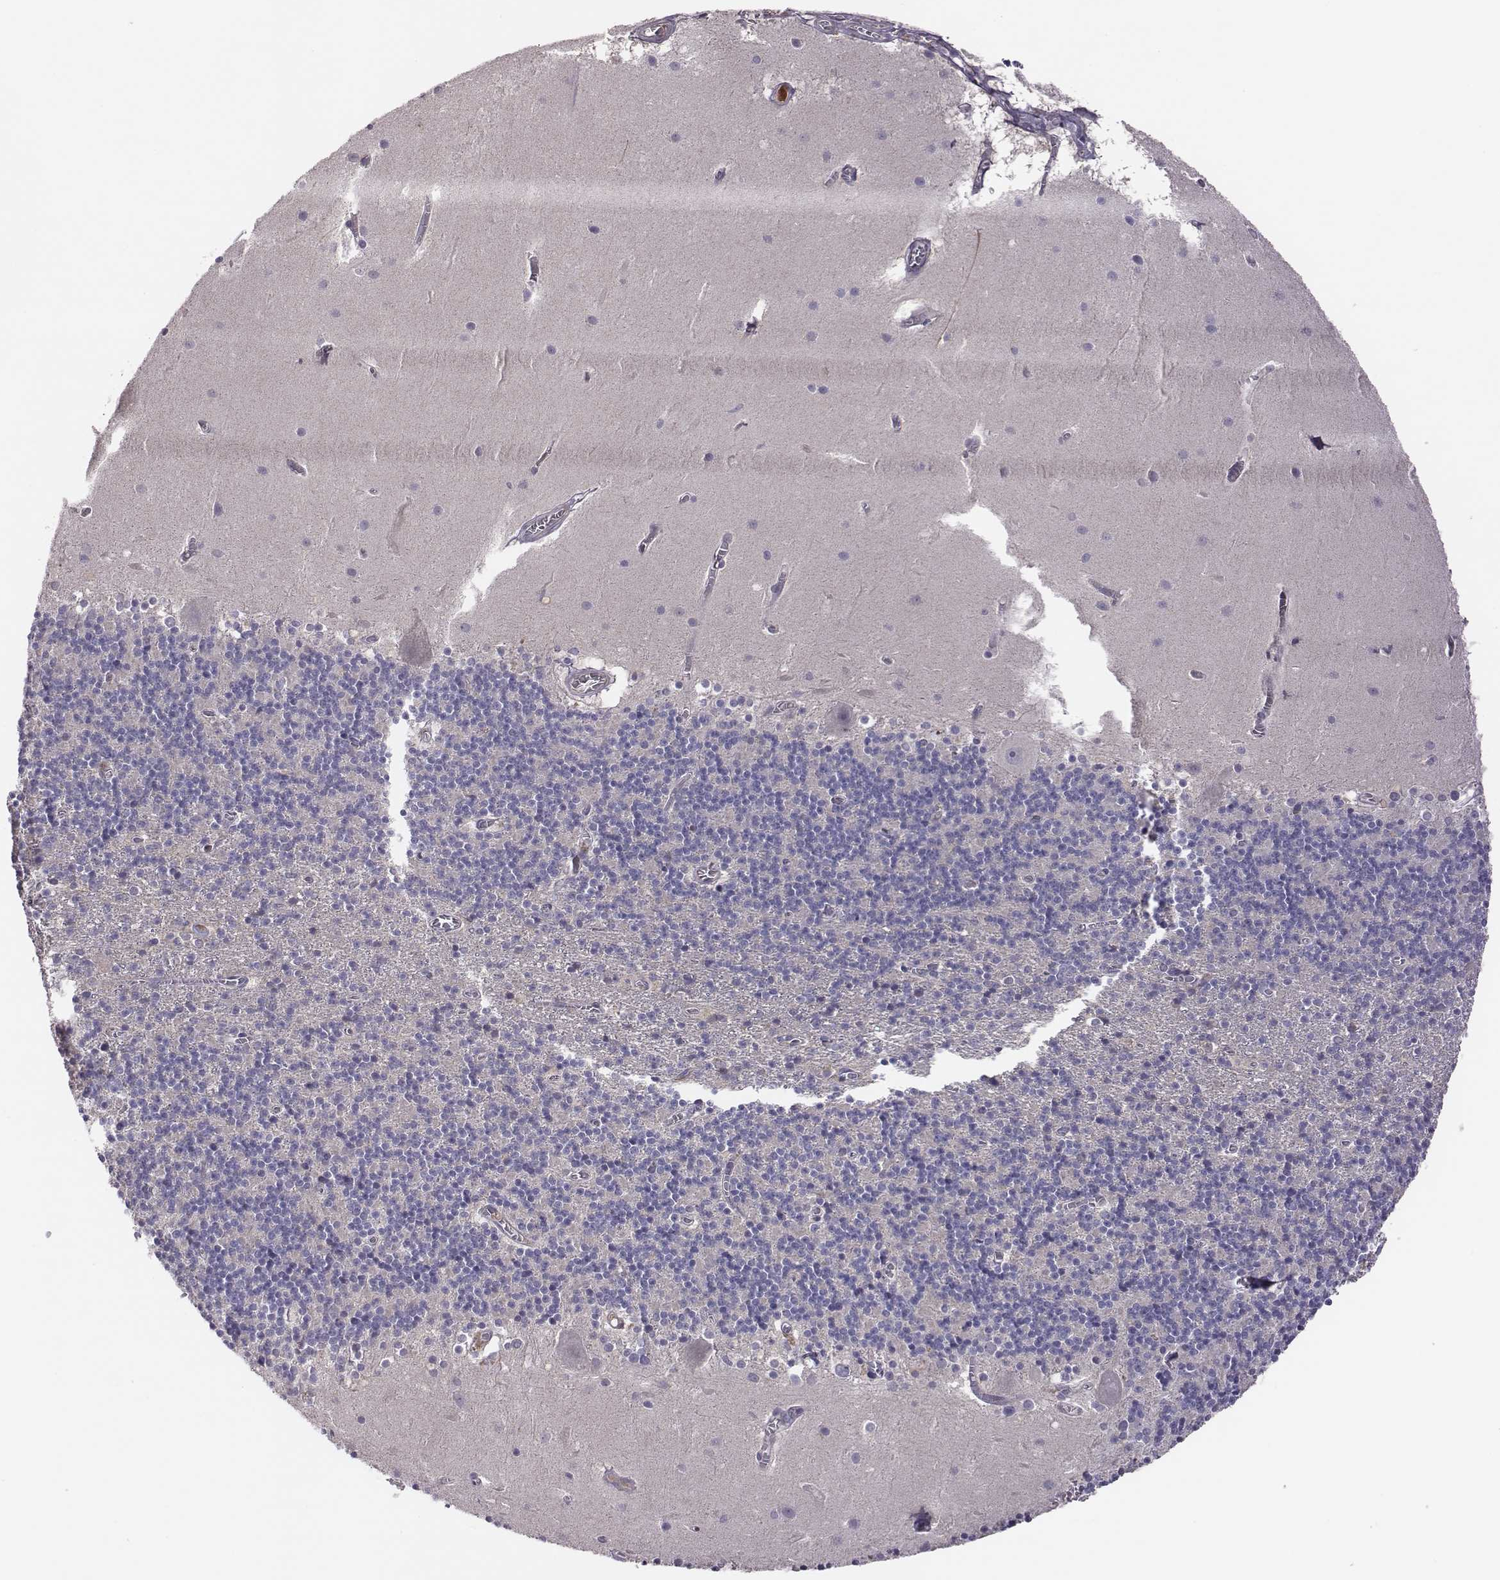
{"staining": {"intensity": "negative", "quantity": "none", "location": "none"}, "tissue": "cerebellum", "cell_type": "Cells in granular layer", "image_type": "normal", "snomed": [{"axis": "morphology", "description": "Normal tissue, NOS"}, {"axis": "topography", "description": "Cerebellum"}], "caption": "High power microscopy photomicrograph of an immunohistochemistry (IHC) photomicrograph of benign cerebellum, revealing no significant positivity in cells in granular layer.", "gene": "KMO", "patient": {"sex": "male", "age": 70}}